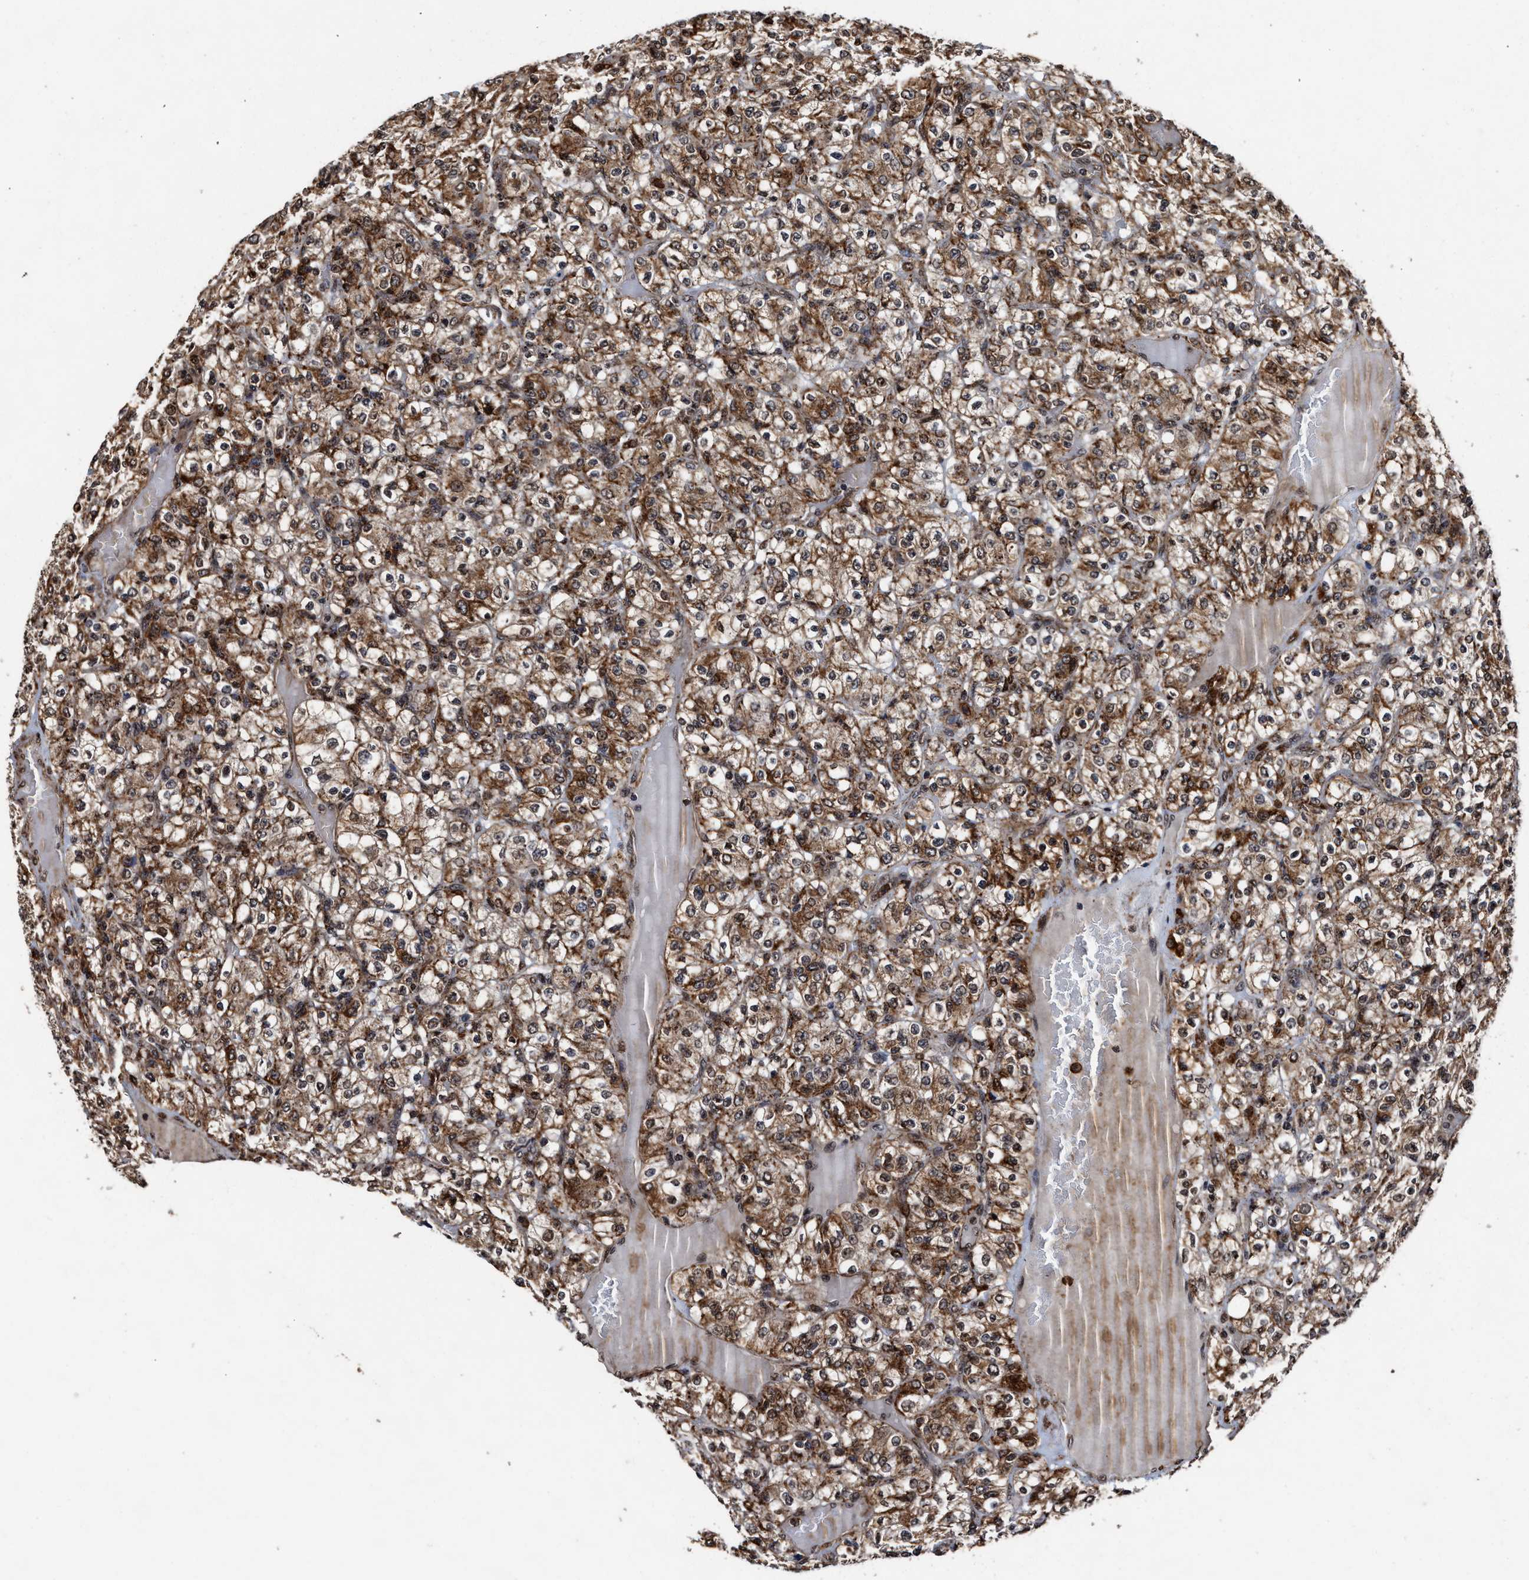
{"staining": {"intensity": "moderate", "quantity": ">75%", "location": "cytoplasmic/membranous,nuclear"}, "tissue": "renal cancer", "cell_type": "Tumor cells", "image_type": "cancer", "snomed": [{"axis": "morphology", "description": "Normal tissue, NOS"}, {"axis": "morphology", "description": "Adenocarcinoma, NOS"}, {"axis": "topography", "description": "Kidney"}], "caption": "A medium amount of moderate cytoplasmic/membranous and nuclear expression is present in approximately >75% of tumor cells in renal cancer tissue. Ihc stains the protein in brown and the nuclei are stained blue.", "gene": "SEPTIN2", "patient": {"sex": "female", "age": 72}}